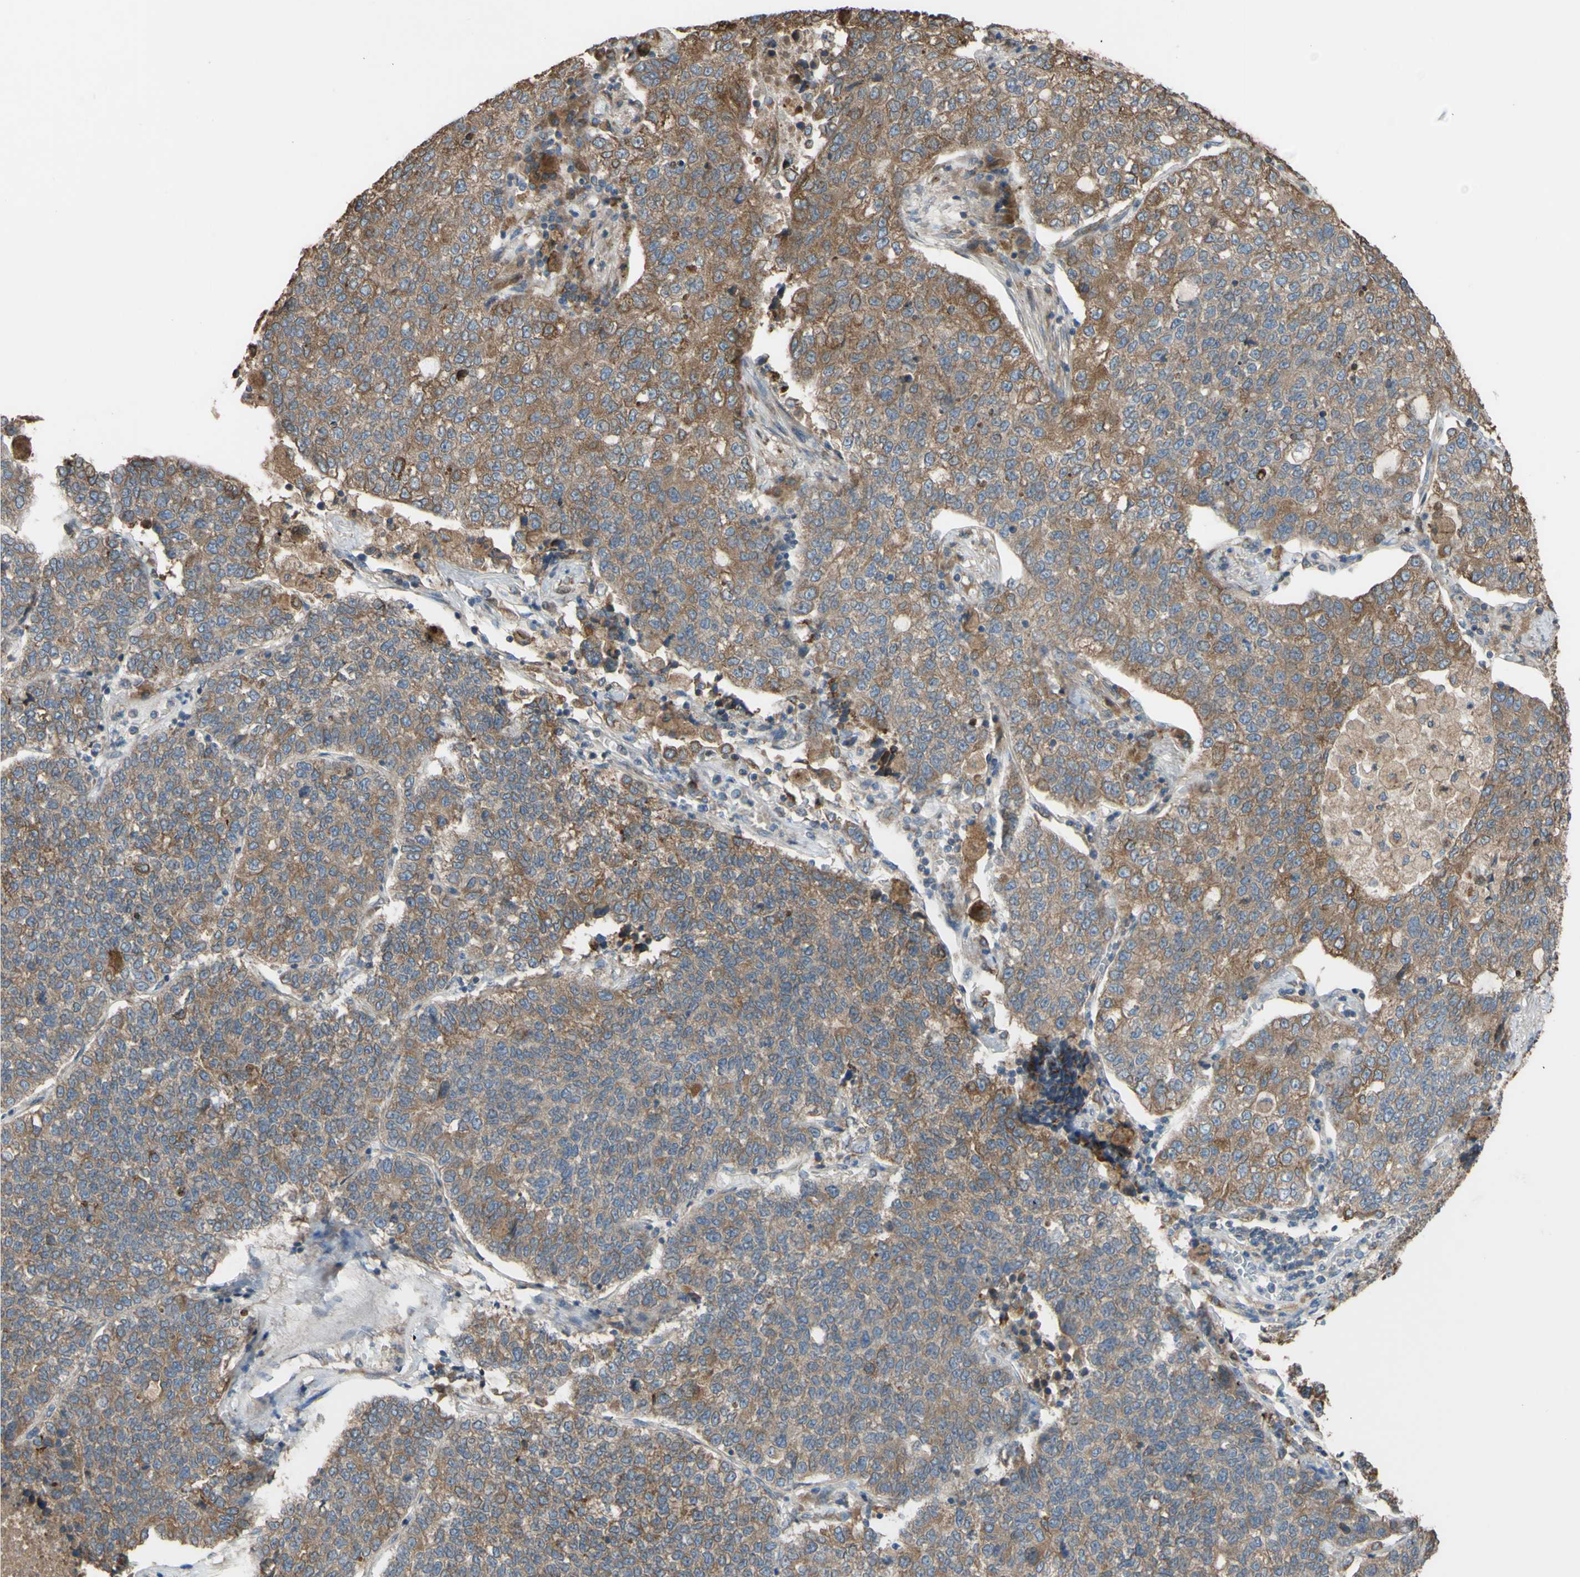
{"staining": {"intensity": "moderate", "quantity": "25%-75%", "location": "cytoplasmic/membranous"}, "tissue": "lung cancer", "cell_type": "Tumor cells", "image_type": "cancer", "snomed": [{"axis": "morphology", "description": "Adenocarcinoma, NOS"}, {"axis": "topography", "description": "Lung"}], "caption": "A brown stain labels moderate cytoplasmic/membranous positivity of a protein in human lung adenocarcinoma tumor cells.", "gene": "NECTIN3", "patient": {"sex": "male", "age": 49}}